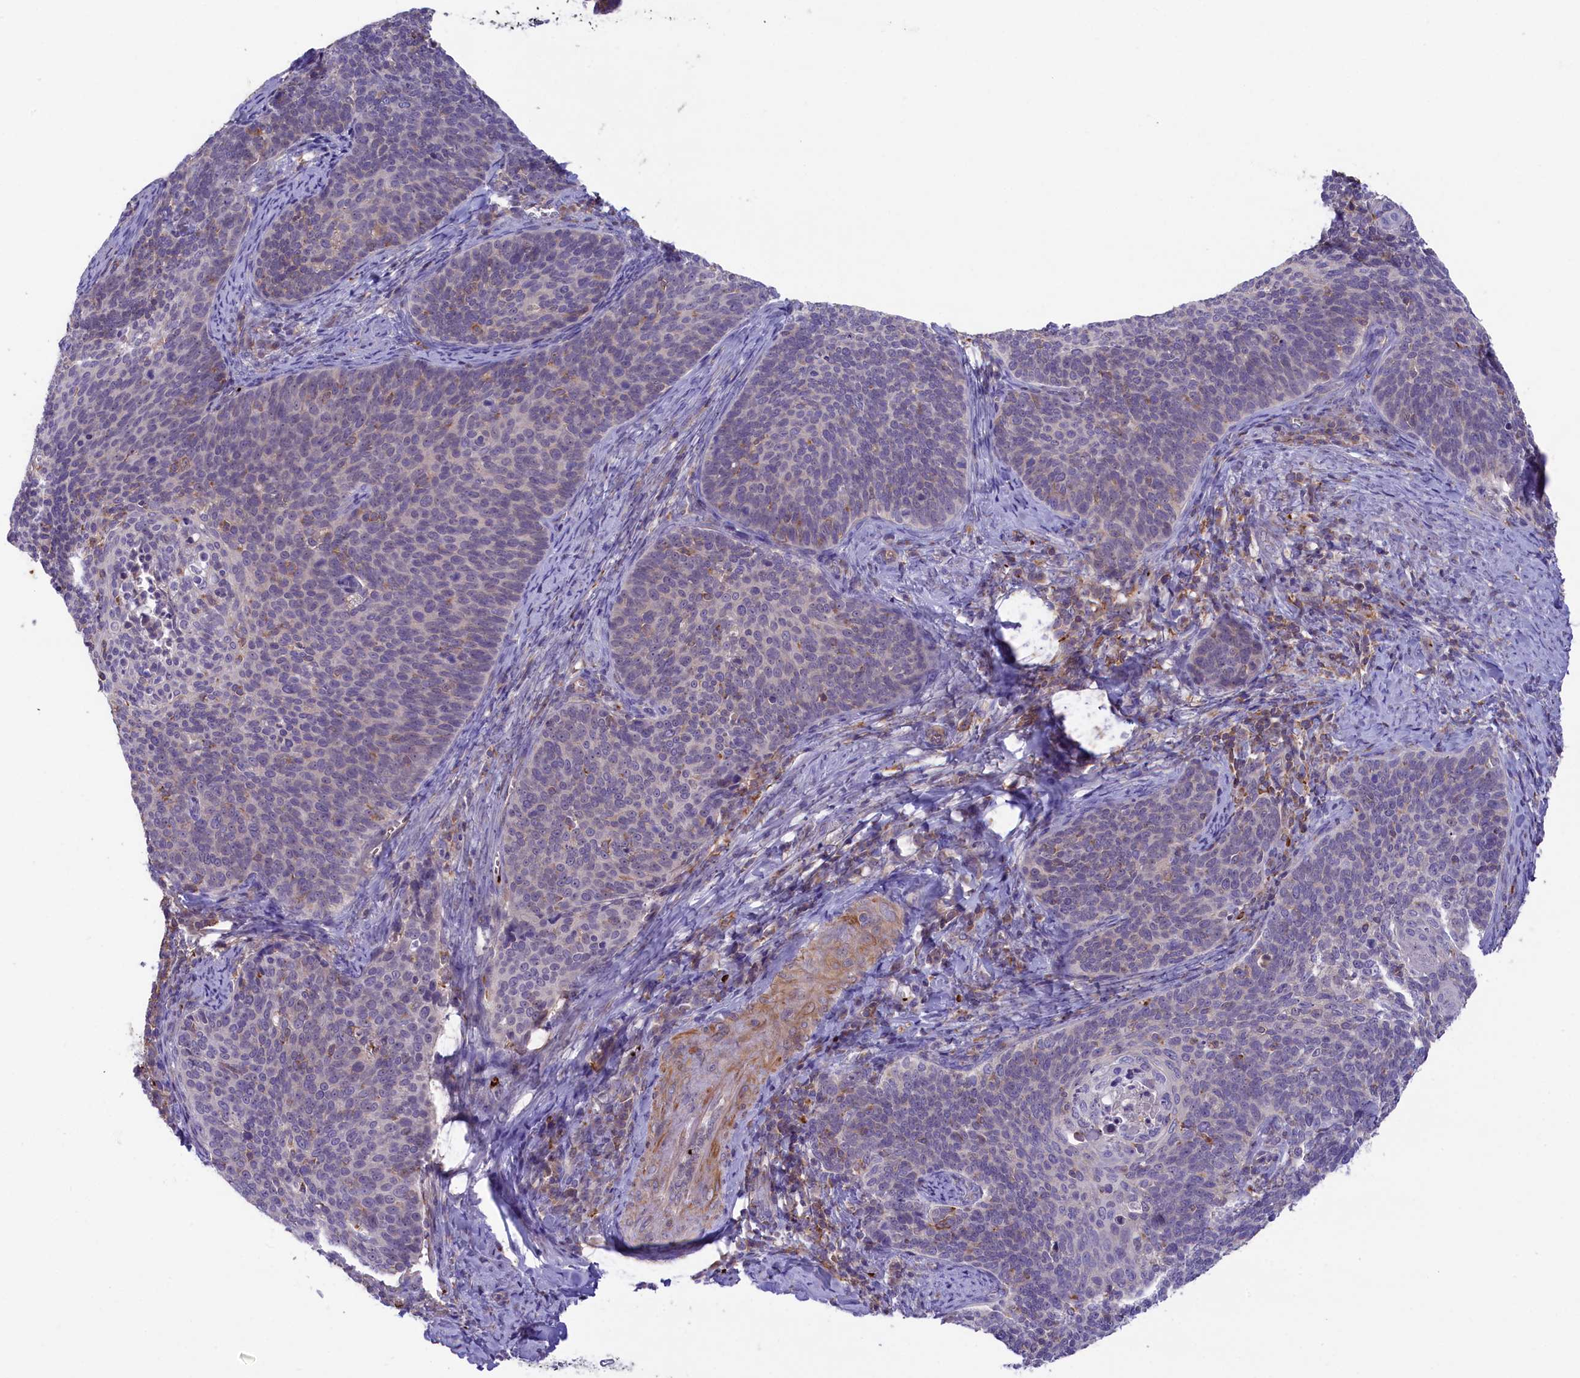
{"staining": {"intensity": "negative", "quantity": "none", "location": "none"}, "tissue": "cervical cancer", "cell_type": "Tumor cells", "image_type": "cancer", "snomed": [{"axis": "morphology", "description": "Normal tissue, NOS"}, {"axis": "morphology", "description": "Squamous cell carcinoma, NOS"}, {"axis": "topography", "description": "Cervix"}], "caption": "DAB (3,3'-diaminobenzidine) immunohistochemical staining of human squamous cell carcinoma (cervical) demonstrates no significant expression in tumor cells. (DAB immunohistochemistry, high magnification).", "gene": "HEATR3", "patient": {"sex": "female", "age": 39}}